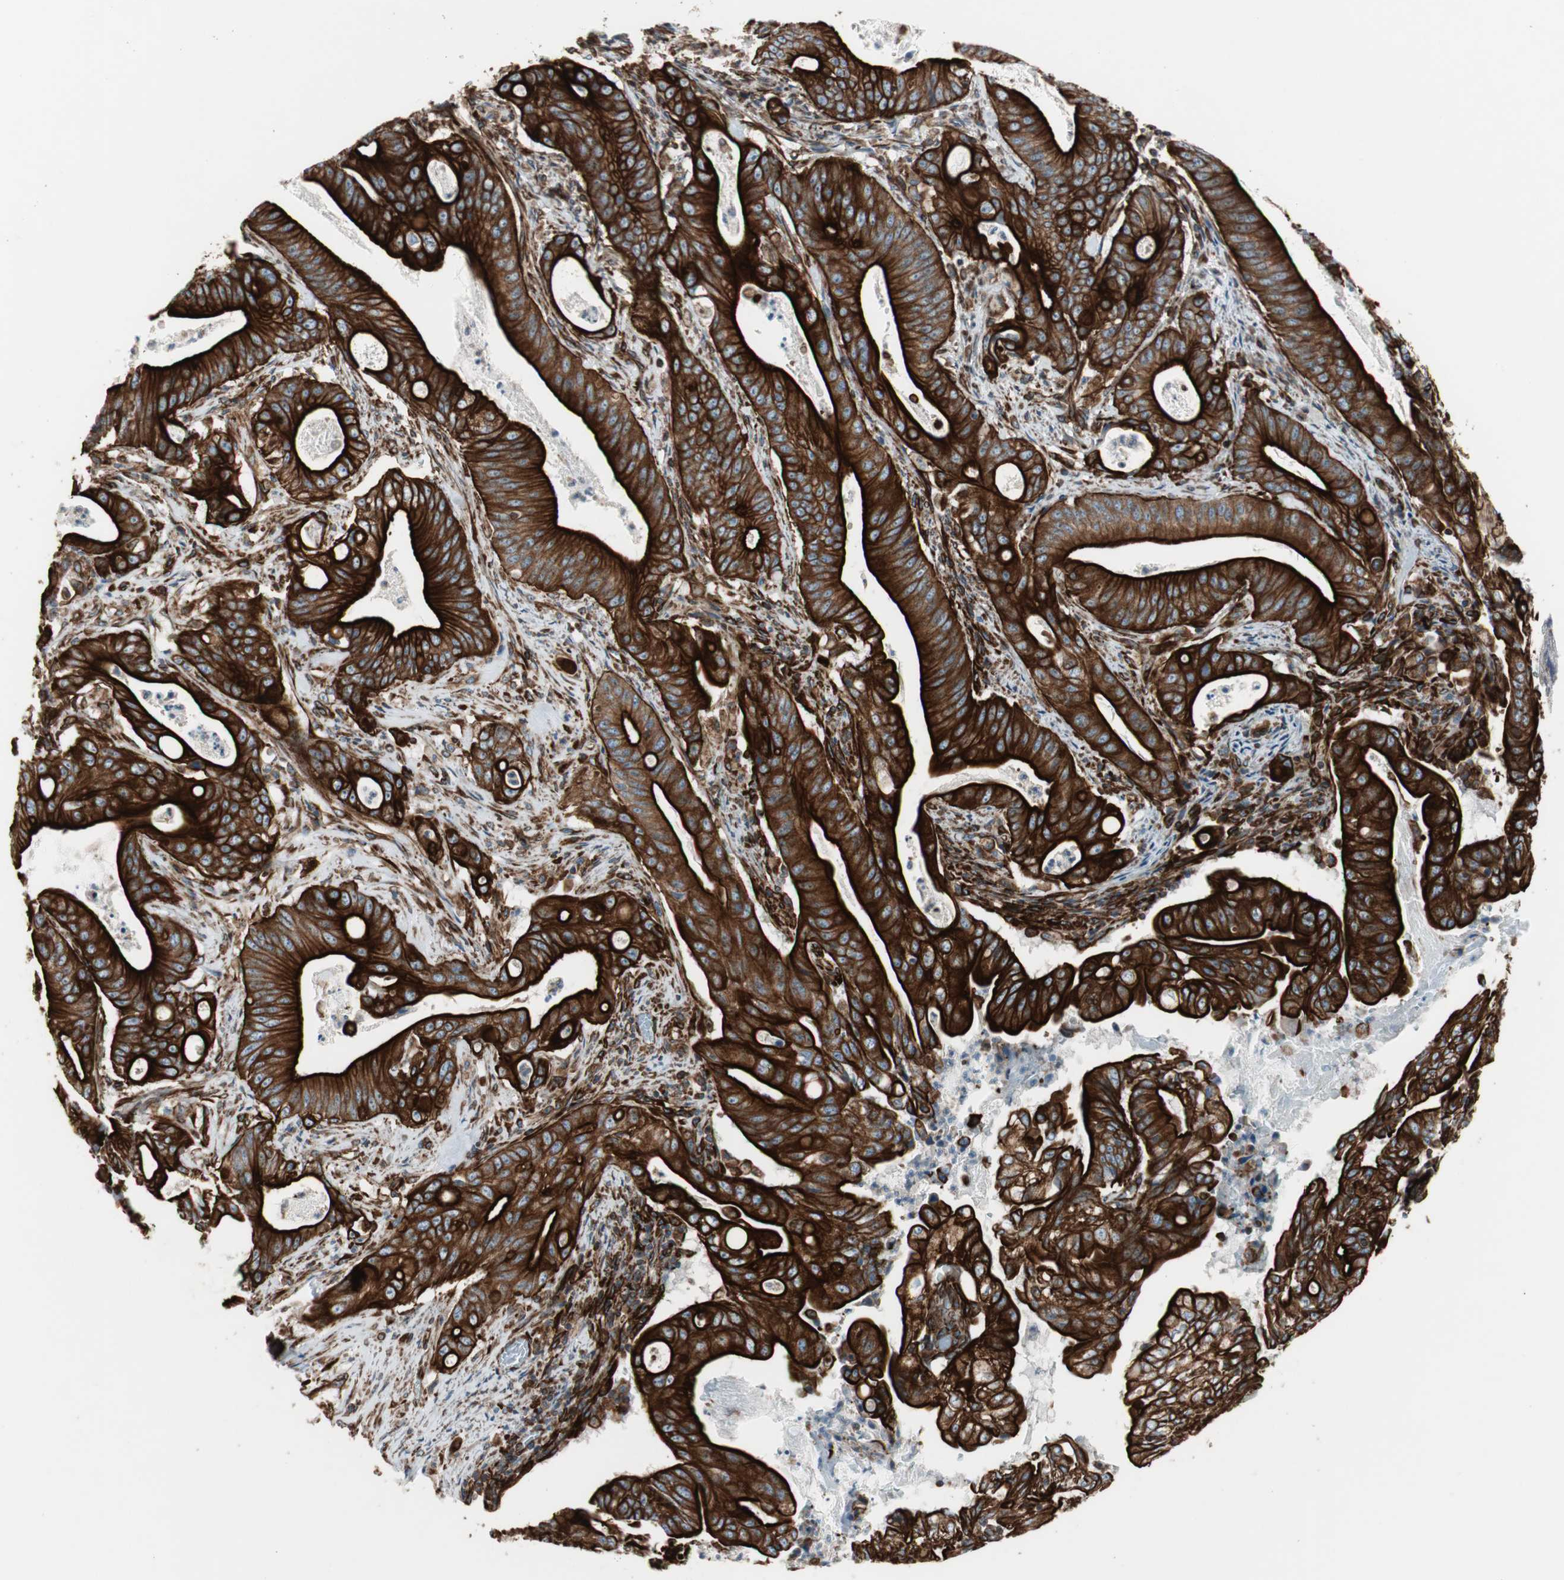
{"staining": {"intensity": "strong", "quantity": ">75%", "location": "cytoplasmic/membranous"}, "tissue": "pancreatic cancer", "cell_type": "Tumor cells", "image_type": "cancer", "snomed": [{"axis": "morphology", "description": "Normal tissue, NOS"}, {"axis": "topography", "description": "Lymph node"}], "caption": "Immunohistochemical staining of pancreatic cancer shows high levels of strong cytoplasmic/membranous protein positivity in approximately >75% of tumor cells.", "gene": "TCTA", "patient": {"sex": "male", "age": 62}}